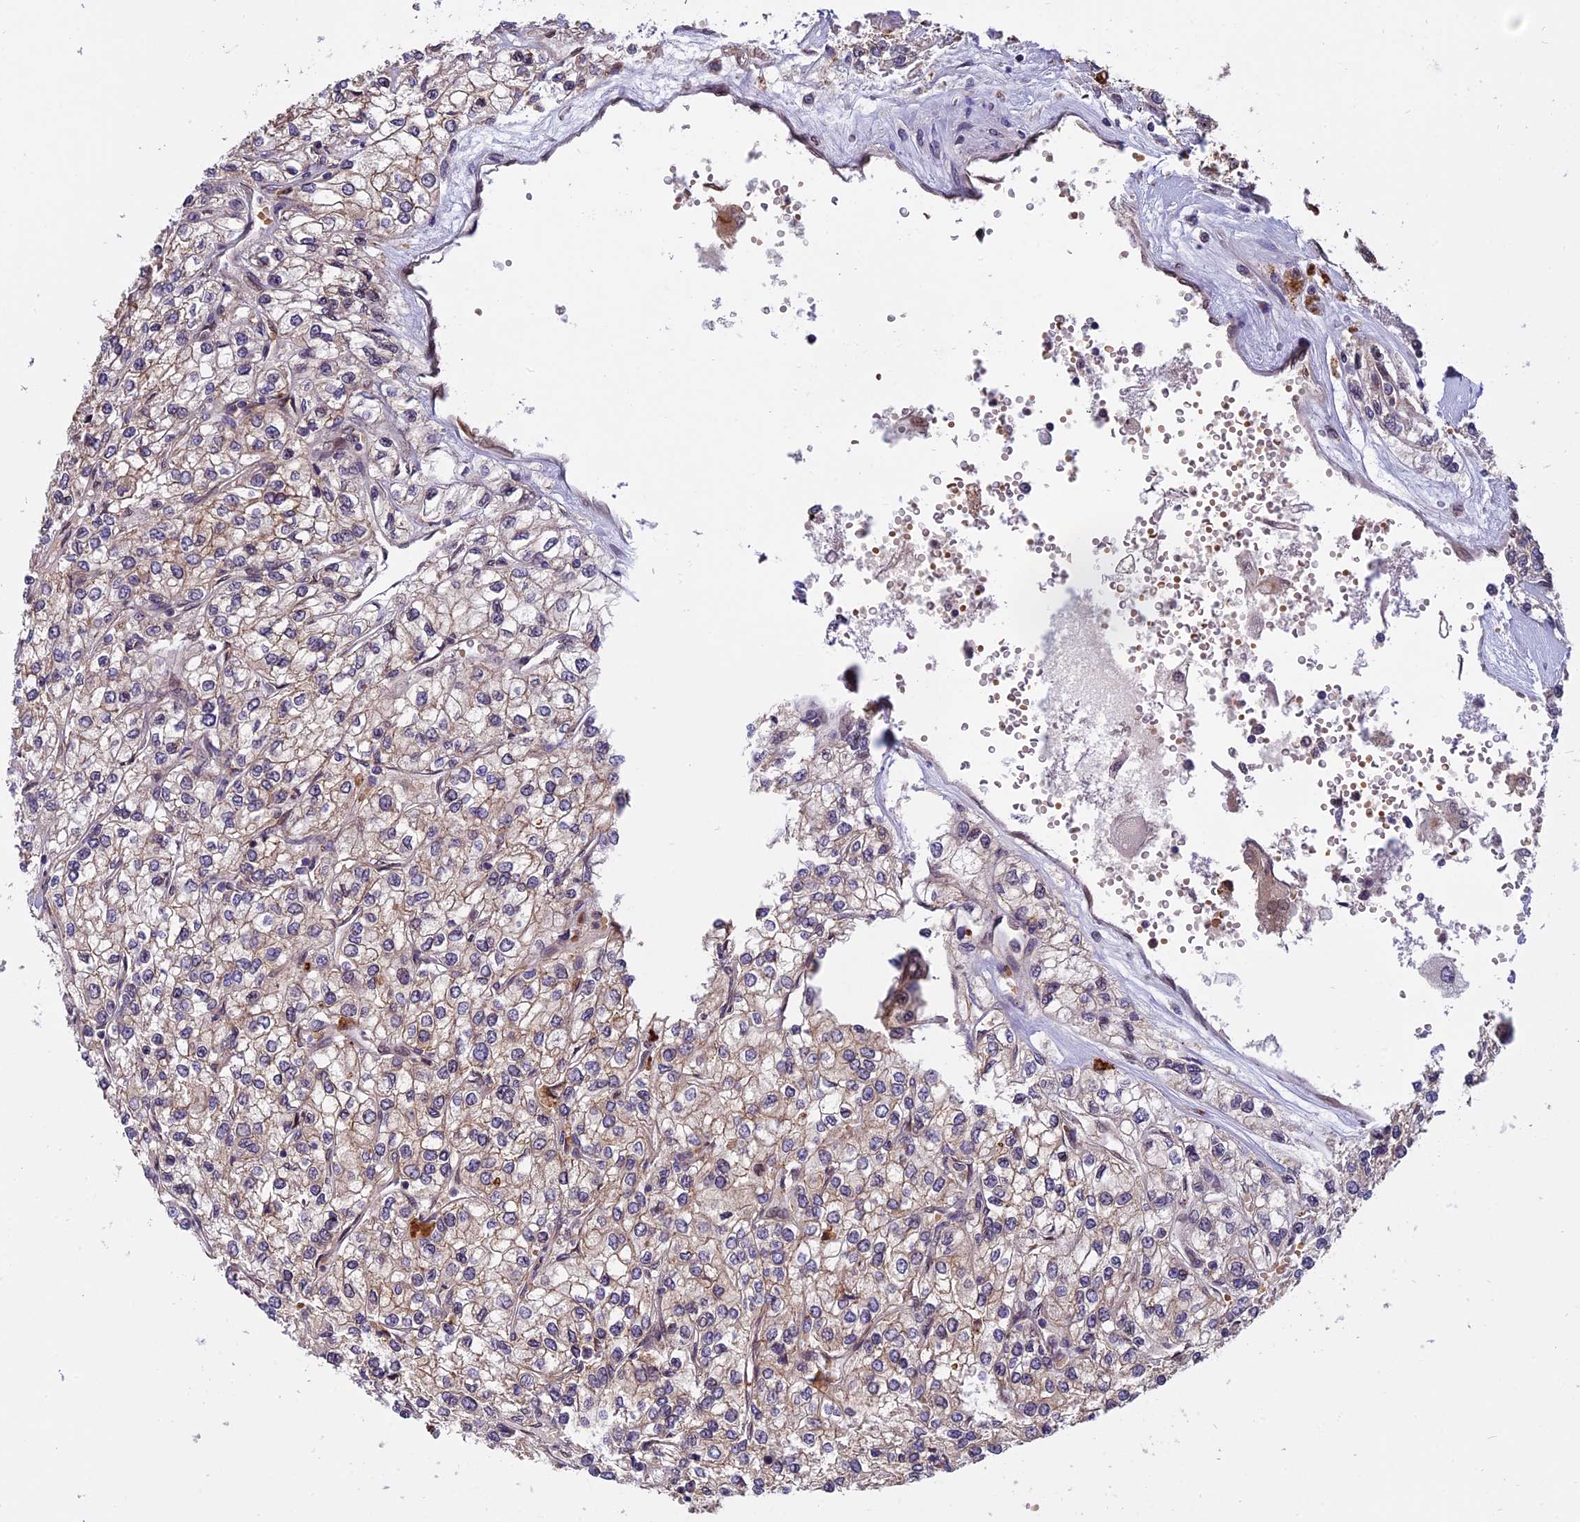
{"staining": {"intensity": "weak", "quantity": "25%-75%", "location": "cytoplasmic/membranous"}, "tissue": "renal cancer", "cell_type": "Tumor cells", "image_type": "cancer", "snomed": [{"axis": "morphology", "description": "Adenocarcinoma, NOS"}, {"axis": "topography", "description": "Kidney"}], "caption": "Adenocarcinoma (renal) tissue exhibits weak cytoplasmic/membranous expression in approximately 25%-75% of tumor cells Using DAB (3,3'-diaminobenzidine) (brown) and hematoxylin (blue) stains, captured at high magnification using brightfield microscopy.", "gene": "CHMP2A", "patient": {"sex": "male", "age": 80}}